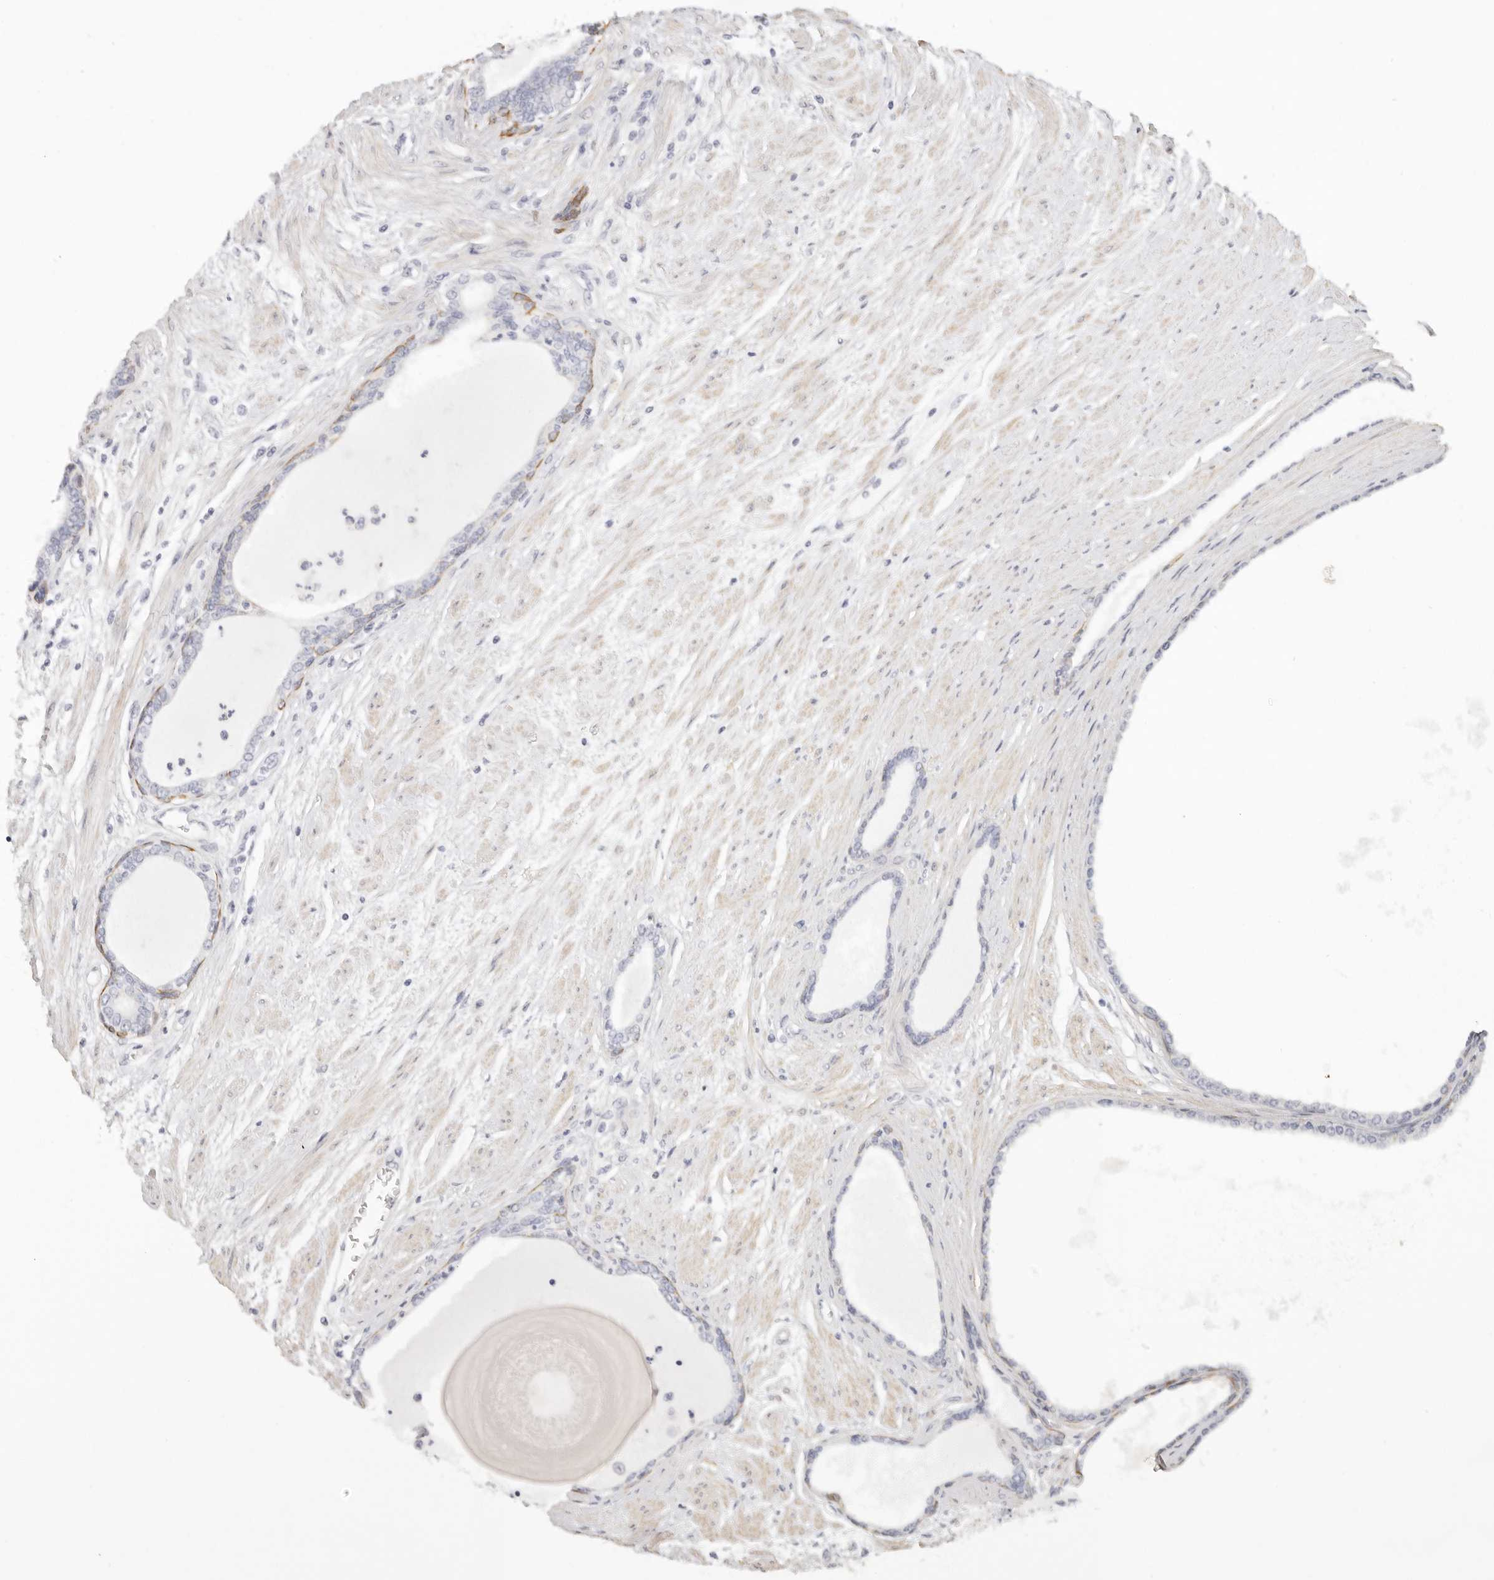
{"staining": {"intensity": "negative", "quantity": "none", "location": "none"}, "tissue": "prostate cancer", "cell_type": "Tumor cells", "image_type": "cancer", "snomed": [{"axis": "morphology", "description": "Adenocarcinoma, Low grade"}, {"axis": "topography", "description": "Prostate"}], "caption": "High power microscopy histopathology image of an IHC photomicrograph of prostate adenocarcinoma (low-grade), revealing no significant staining in tumor cells.", "gene": "RXFP1", "patient": {"sex": "male", "age": 60}}